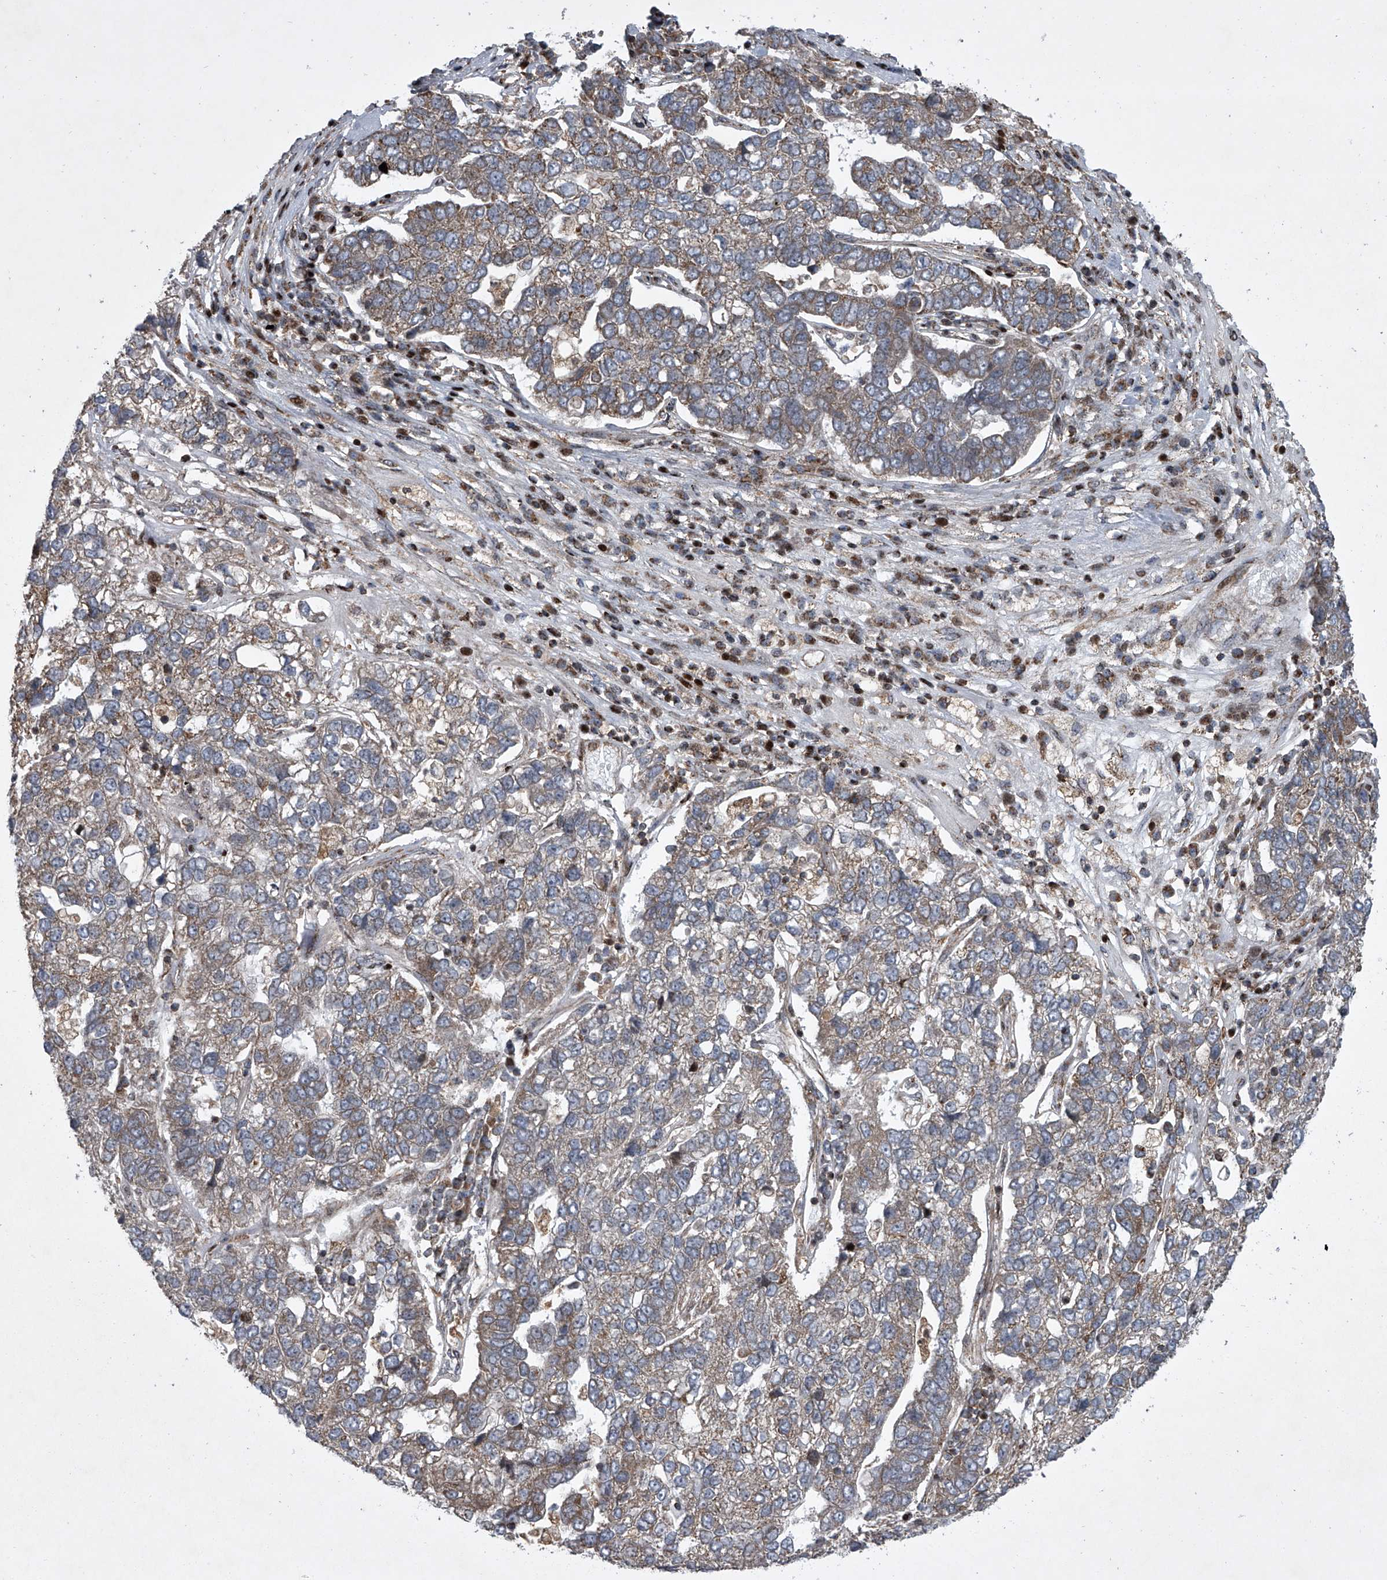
{"staining": {"intensity": "moderate", "quantity": "<25%", "location": "cytoplasmic/membranous"}, "tissue": "pancreatic cancer", "cell_type": "Tumor cells", "image_type": "cancer", "snomed": [{"axis": "morphology", "description": "Adenocarcinoma, NOS"}, {"axis": "topography", "description": "Pancreas"}], "caption": "High-magnification brightfield microscopy of pancreatic adenocarcinoma stained with DAB (brown) and counterstained with hematoxylin (blue). tumor cells exhibit moderate cytoplasmic/membranous staining is appreciated in about<25% of cells.", "gene": "STRADA", "patient": {"sex": "female", "age": 61}}